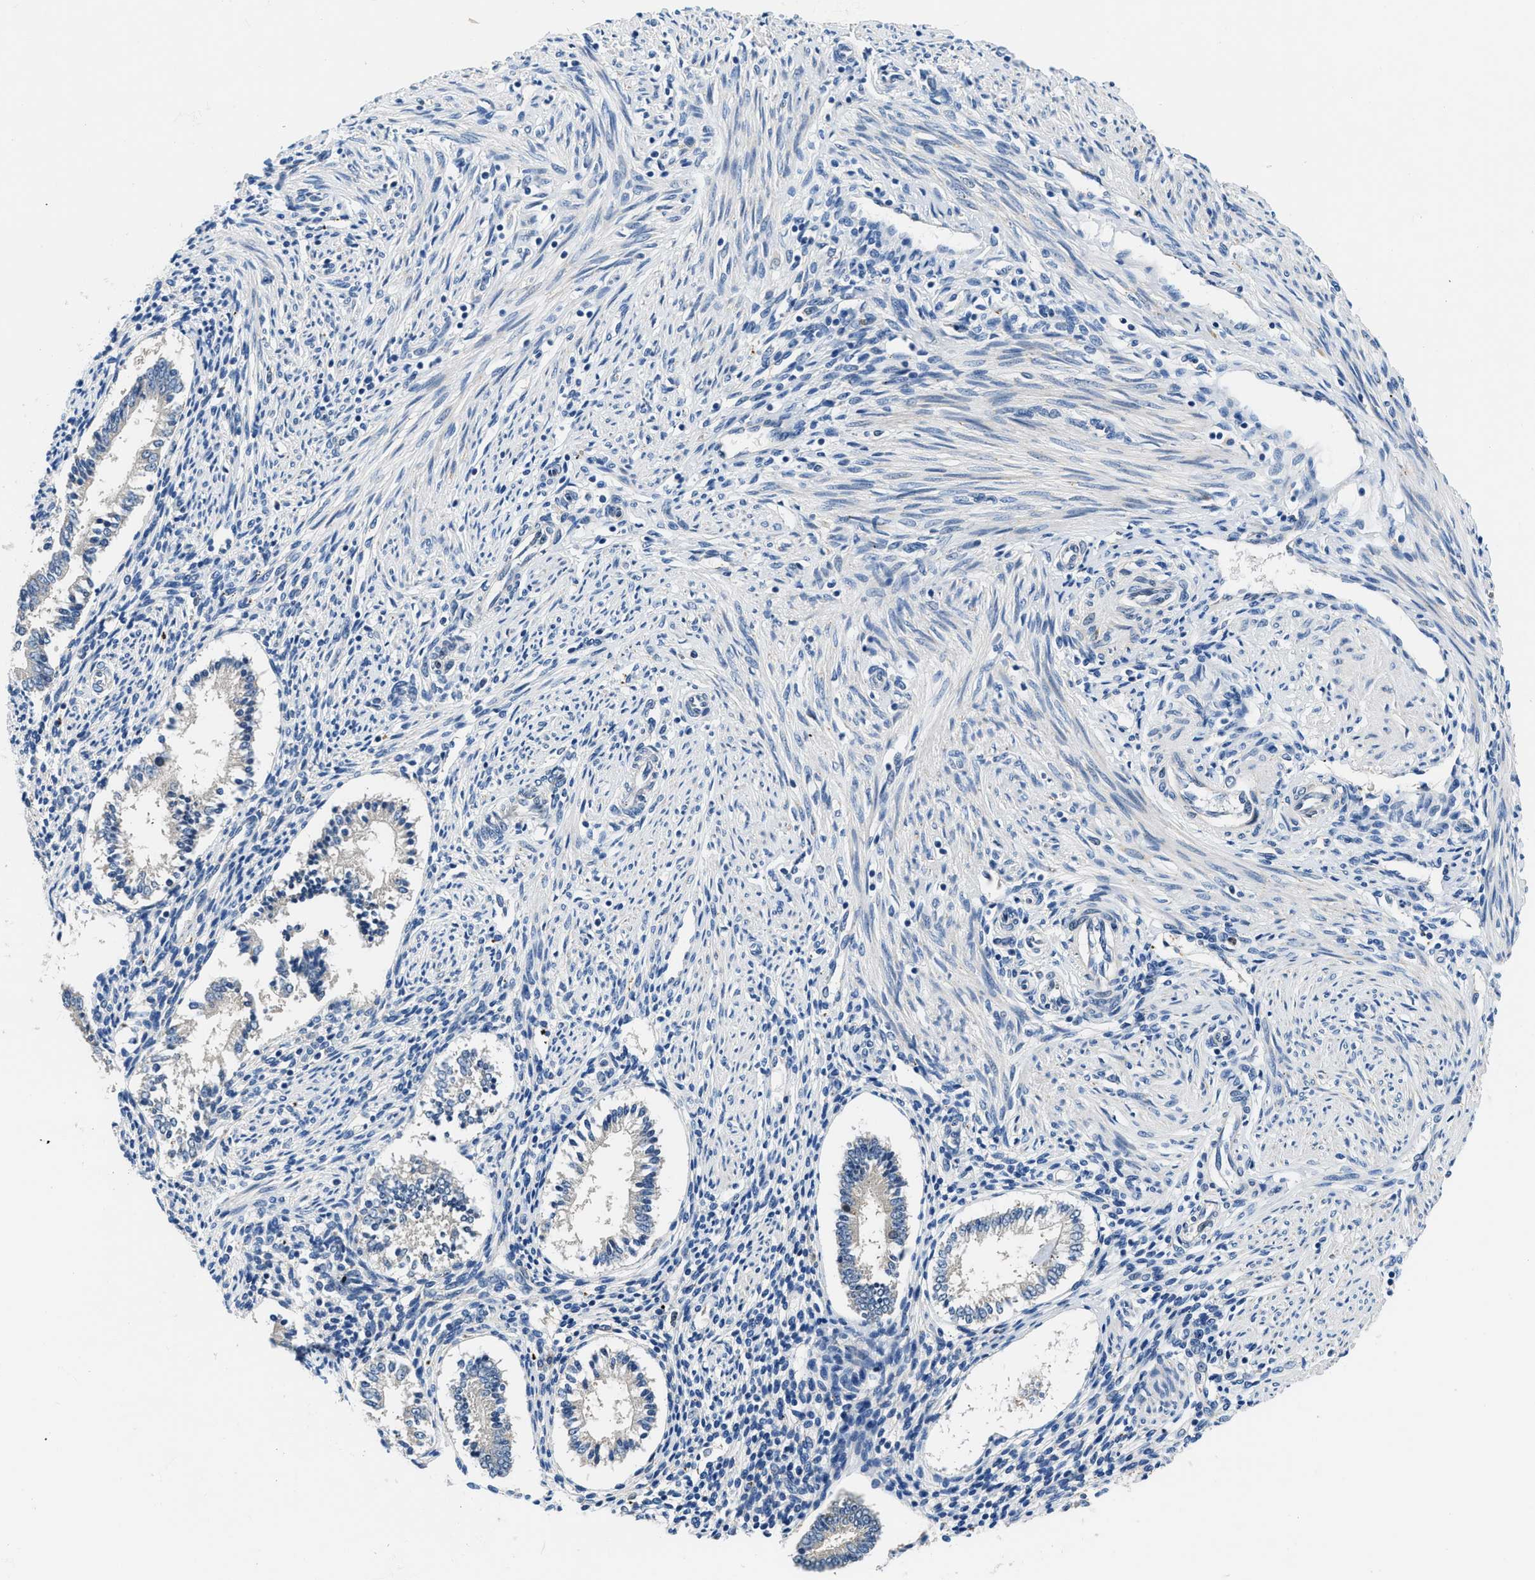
{"staining": {"intensity": "negative", "quantity": "none", "location": "none"}, "tissue": "endometrium", "cell_type": "Cells in endometrial stroma", "image_type": "normal", "snomed": [{"axis": "morphology", "description": "Normal tissue, NOS"}, {"axis": "topography", "description": "Endometrium"}], "caption": "DAB immunohistochemical staining of unremarkable human endometrium reveals no significant staining in cells in endometrial stroma. The staining is performed using DAB brown chromogen with nuclei counter-stained in using hematoxylin.", "gene": "ADGRE3", "patient": {"sex": "female", "age": 42}}